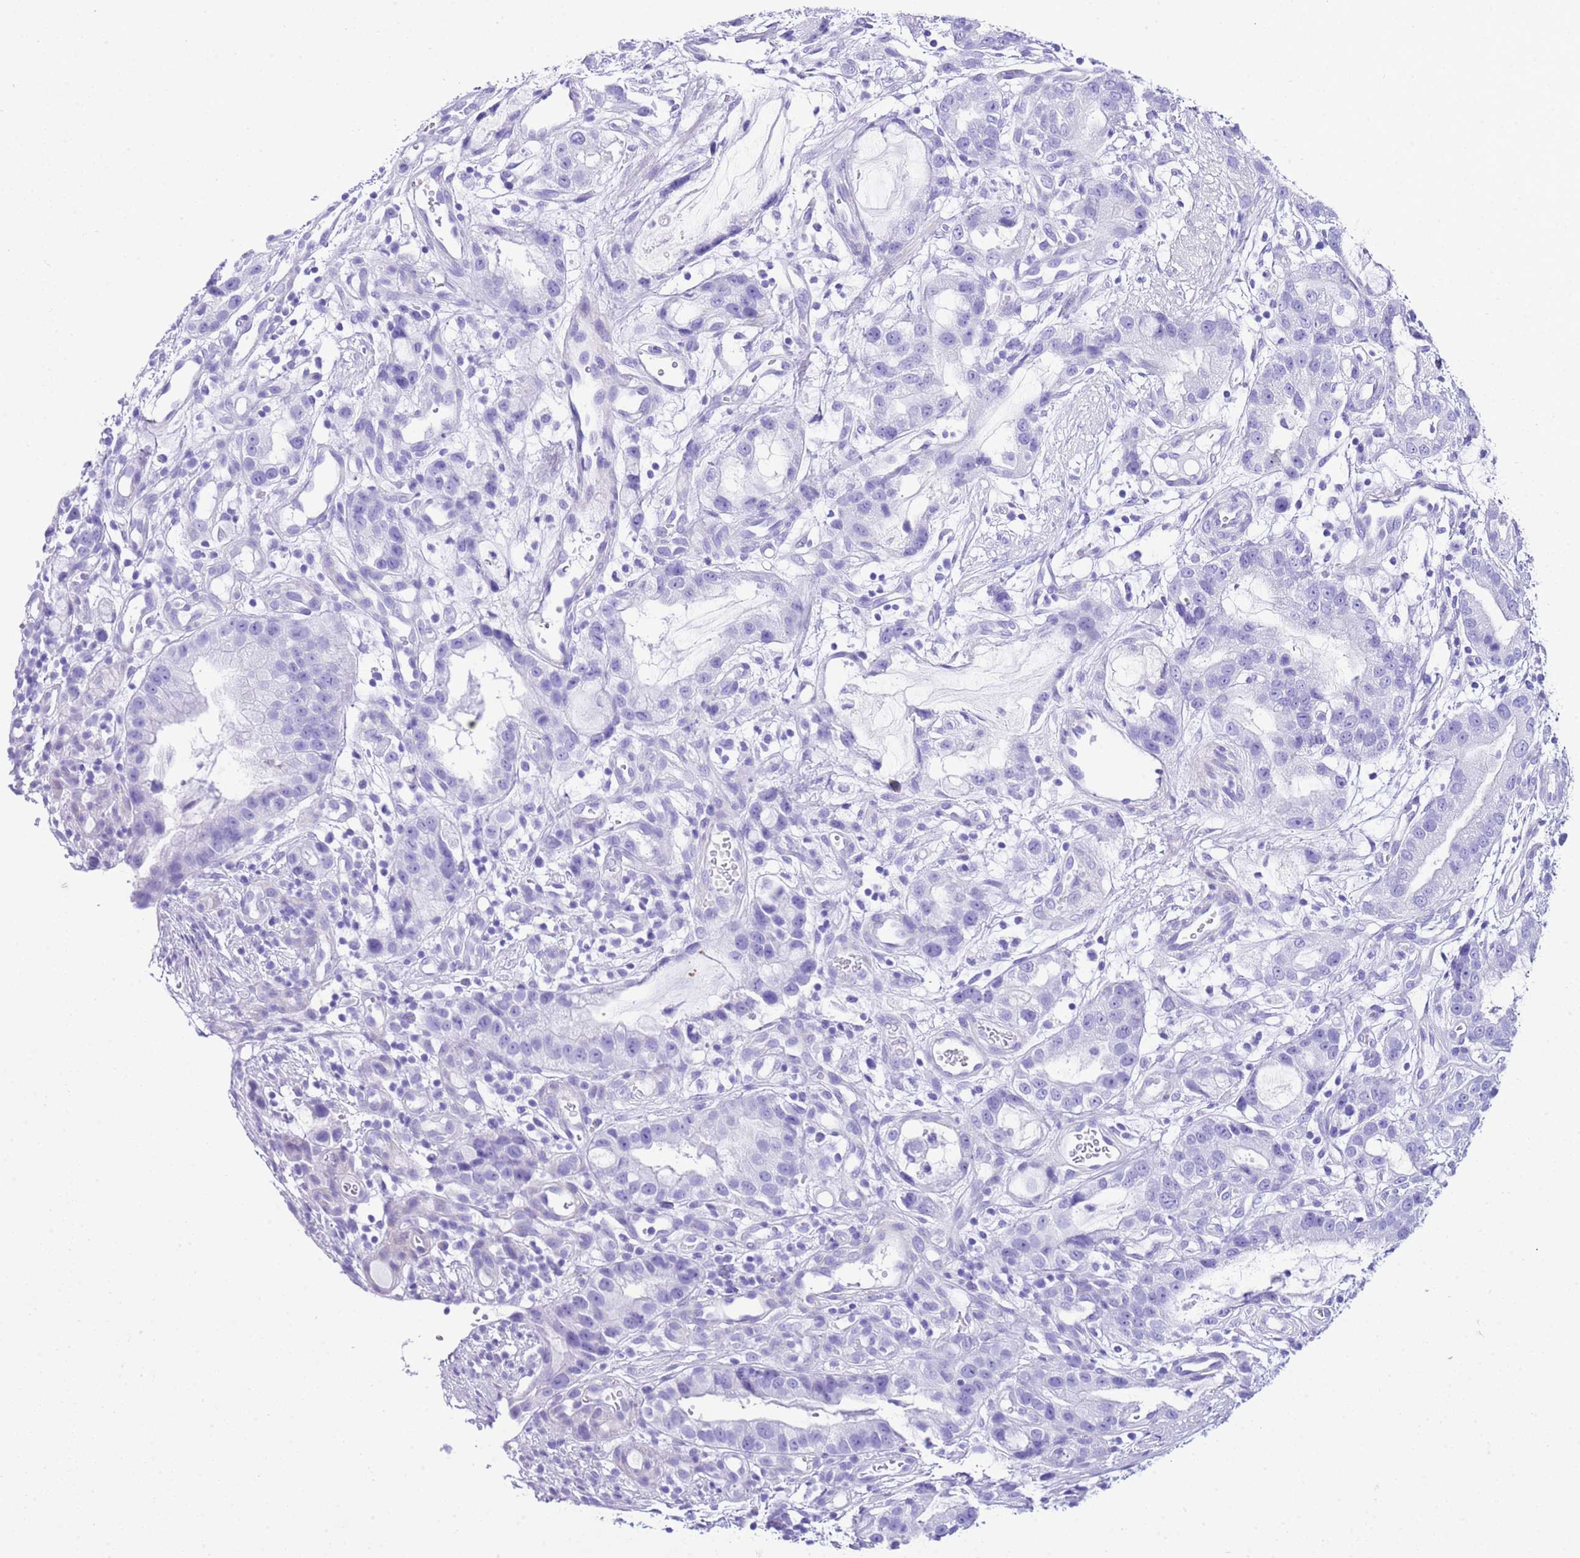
{"staining": {"intensity": "negative", "quantity": "none", "location": "none"}, "tissue": "stomach cancer", "cell_type": "Tumor cells", "image_type": "cancer", "snomed": [{"axis": "morphology", "description": "Adenocarcinoma, NOS"}, {"axis": "topography", "description": "Stomach"}], "caption": "Immunohistochemistry (IHC) micrograph of human adenocarcinoma (stomach) stained for a protein (brown), which shows no staining in tumor cells.", "gene": "KCNC1", "patient": {"sex": "male", "age": 55}}